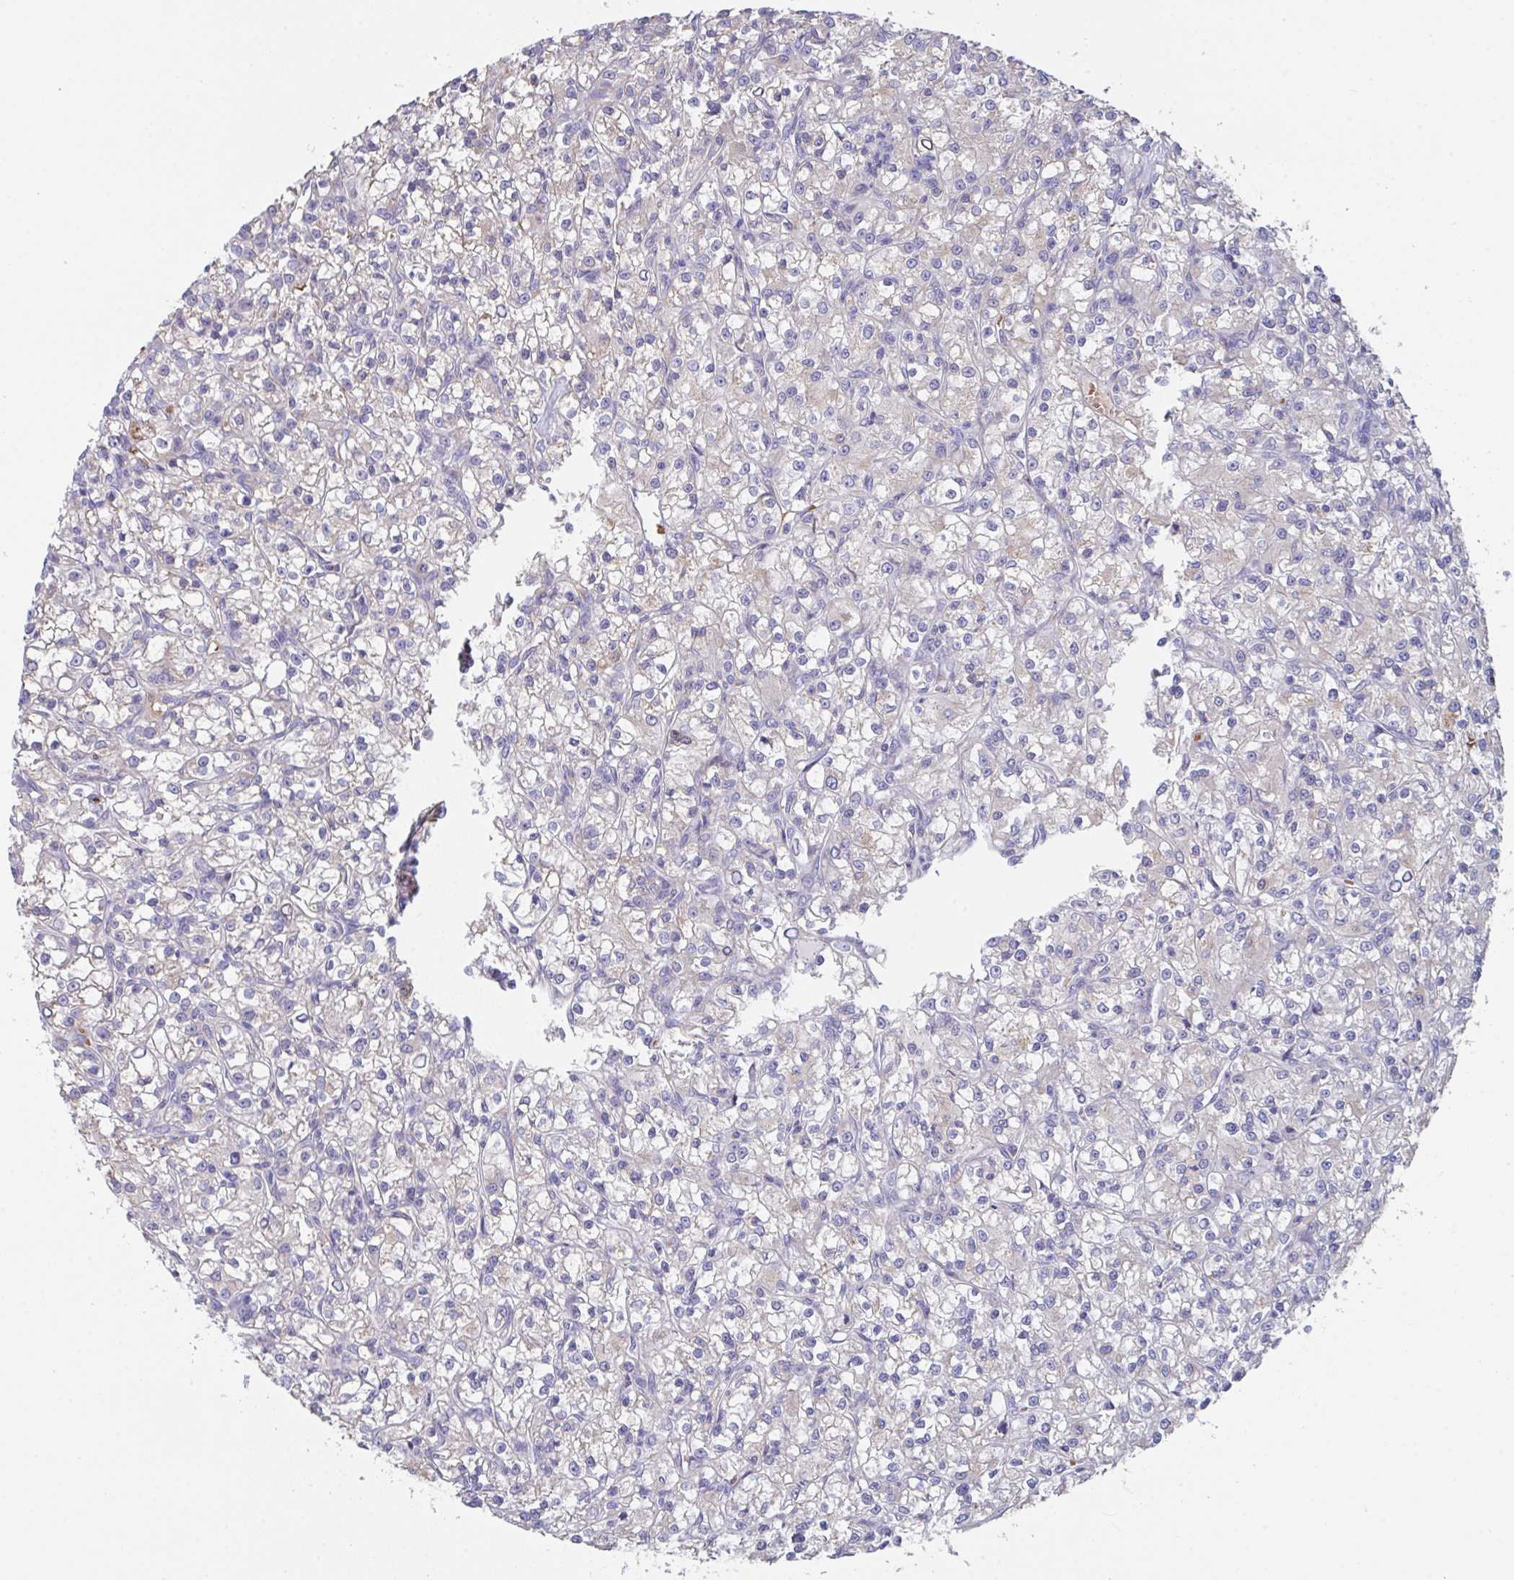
{"staining": {"intensity": "negative", "quantity": "none", "location": "none"}, "tissue": "renal cancer", "cell_type": "Tumor cells", "image_type": "cancer", "snomed": [{"axis": "morphology", "description": "Adenocarcinoma, NOS"}, {"axis": "topography", "description": "Kidney"}], "caption": "Tumor cells show no significant protein staining in adenocarcinoma (renal). (Immunohistochemistry, brightfield microscopy, high magnification).", "gene": "TFAP2C", "patient": {"sex": "female", "age": 59}}